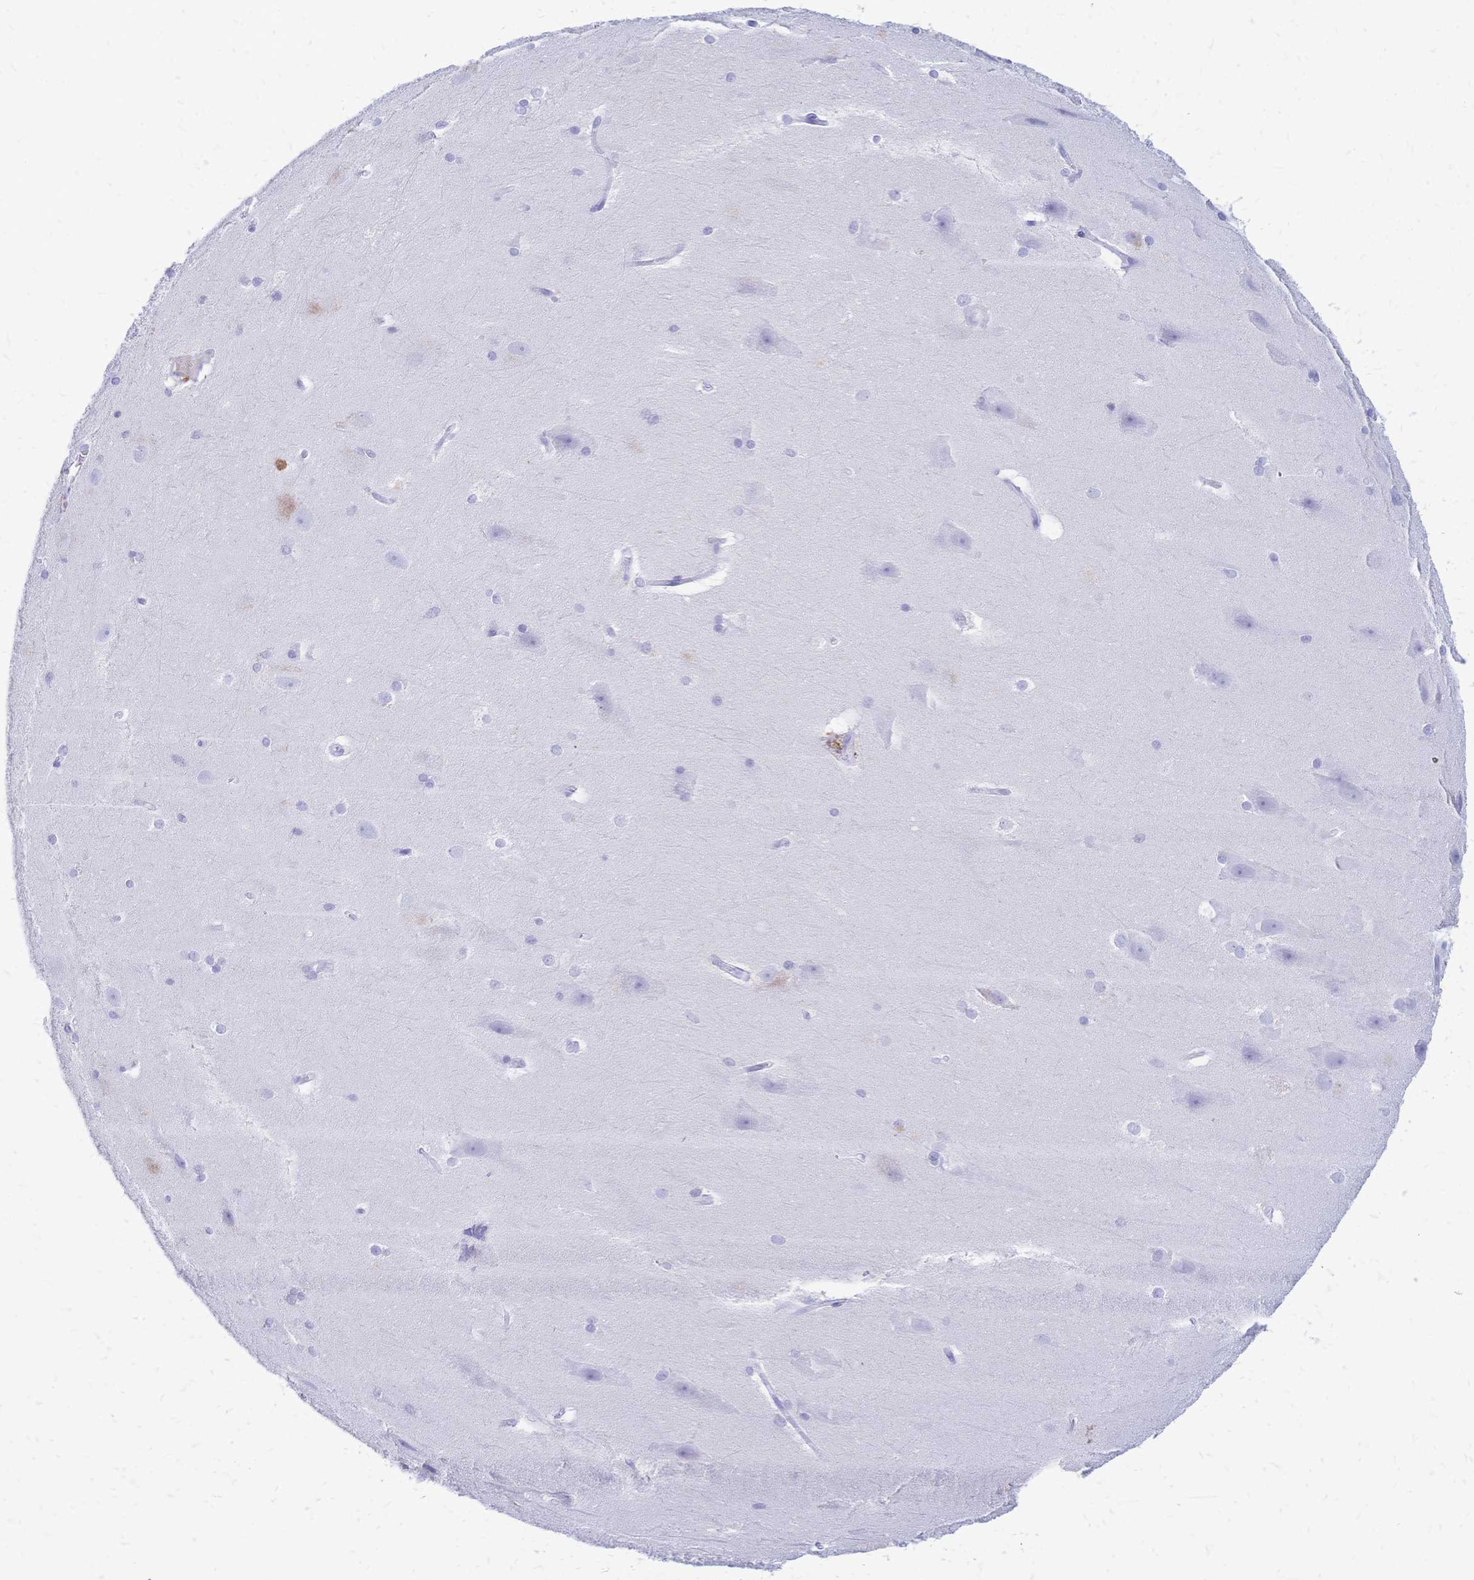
{"staining": {"intensity": "negative", "quantity": "none", "location": "none"}, "tissue": "hippocampus", "cell_type": "Glial cells", "image_type": "normal", "snomed": [{"axis": "morphology", "description": "Normal tissue, NOS"}, {"axis": "topography", "description": "Cerebral cortex"}, {"axis": "topography", "description": "Hippocampus"}], "caption": "A high-resolution photomicrograph shows immunohistochemistry (IHC) staining of unremarkable hippocampus, which reveals no significant staining in glial cells.", "gene": "FA2H", "patient": {"sex": "female", "age": 19}}